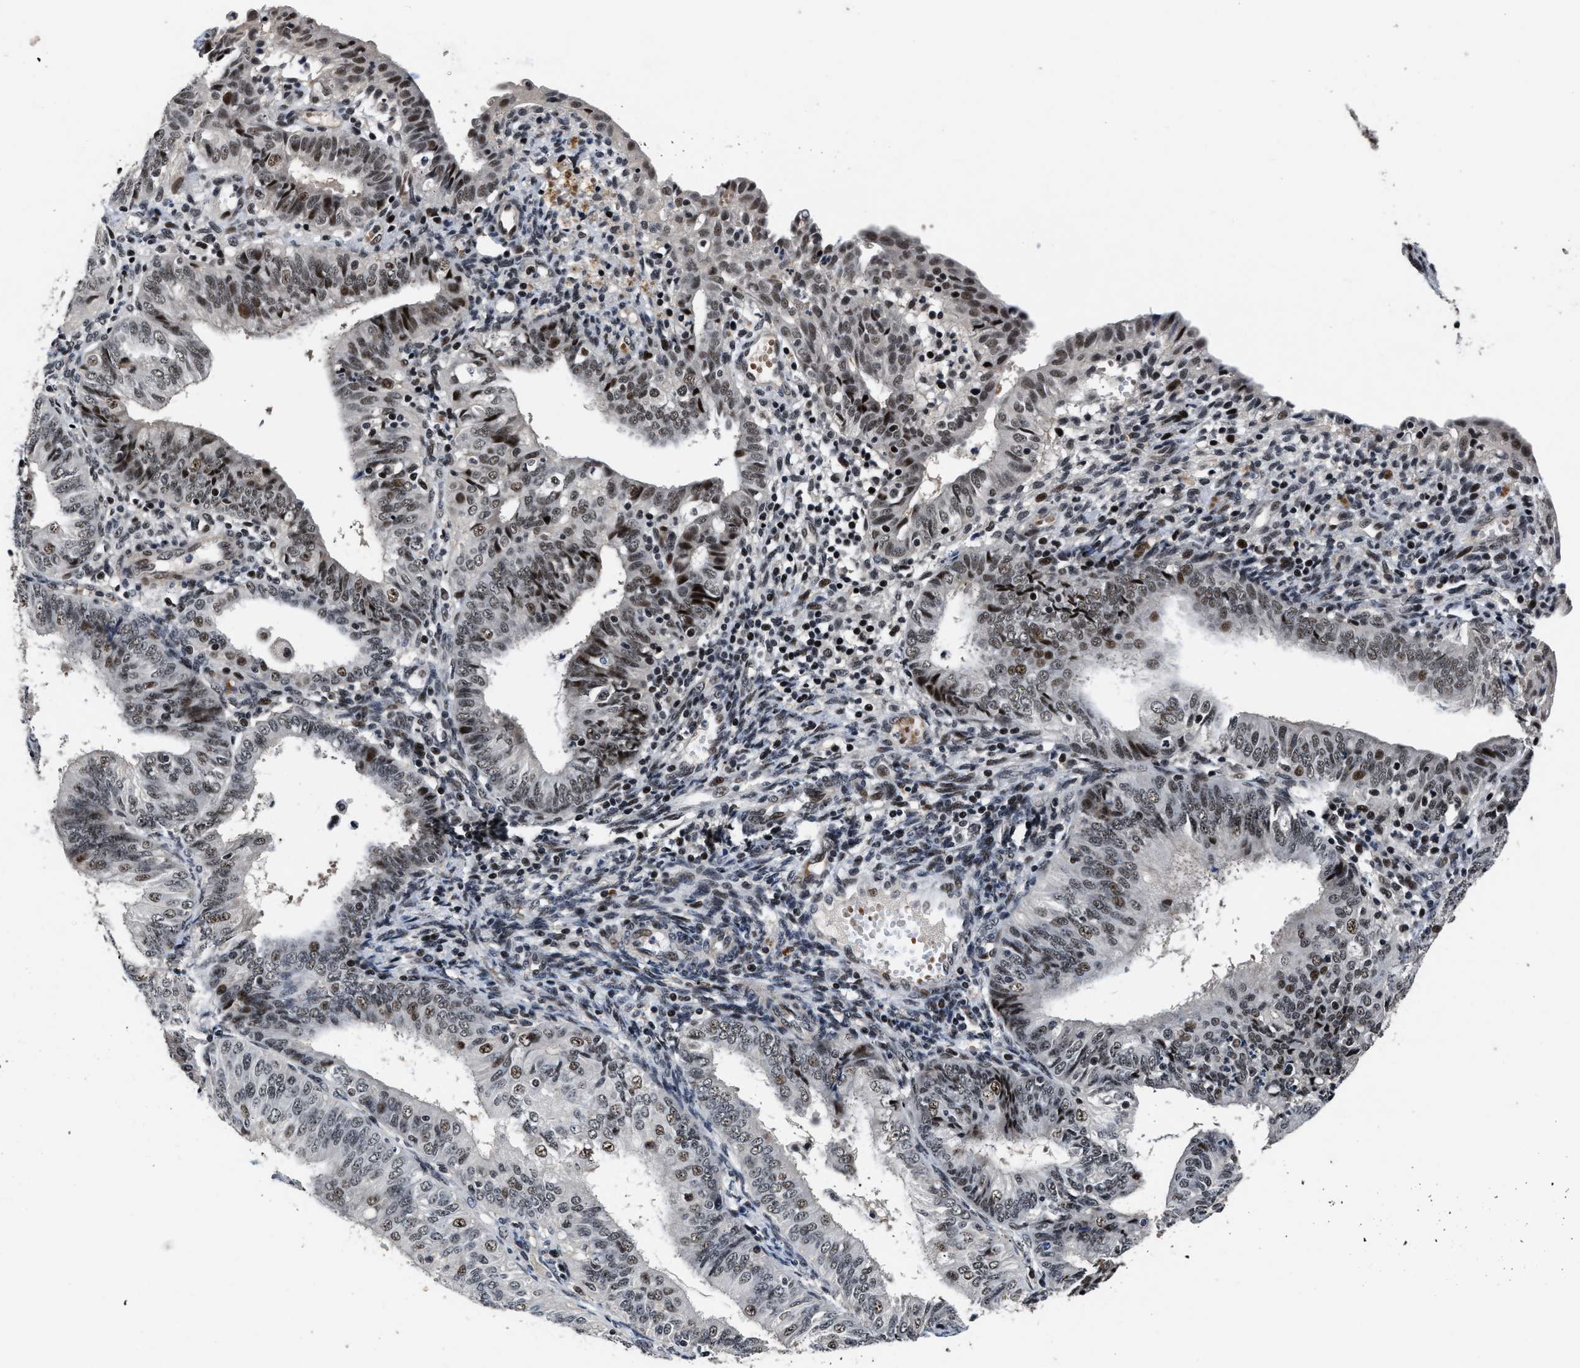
{"staining": {"intensity": "moderate", "quantity": "<25%", "location": "nuclear"}, "tissue": "endometrial cancer", "cell_type": "Tumor cells", "image_type": "cancer", "snomed": [{"axis": "morphology", "description": "Adenocarcinoma, NOS"}, {"axis": "topography", "description": "Endometrium"}], "caption": "There is low levels of moderate nuclear staining in tumor cells of endometrial adenocarcinoma, as demonstrated by immunohistochemical staining (brown color).", "gene": "ZNF233", "patient": {"sex": "female", "age": 58}}